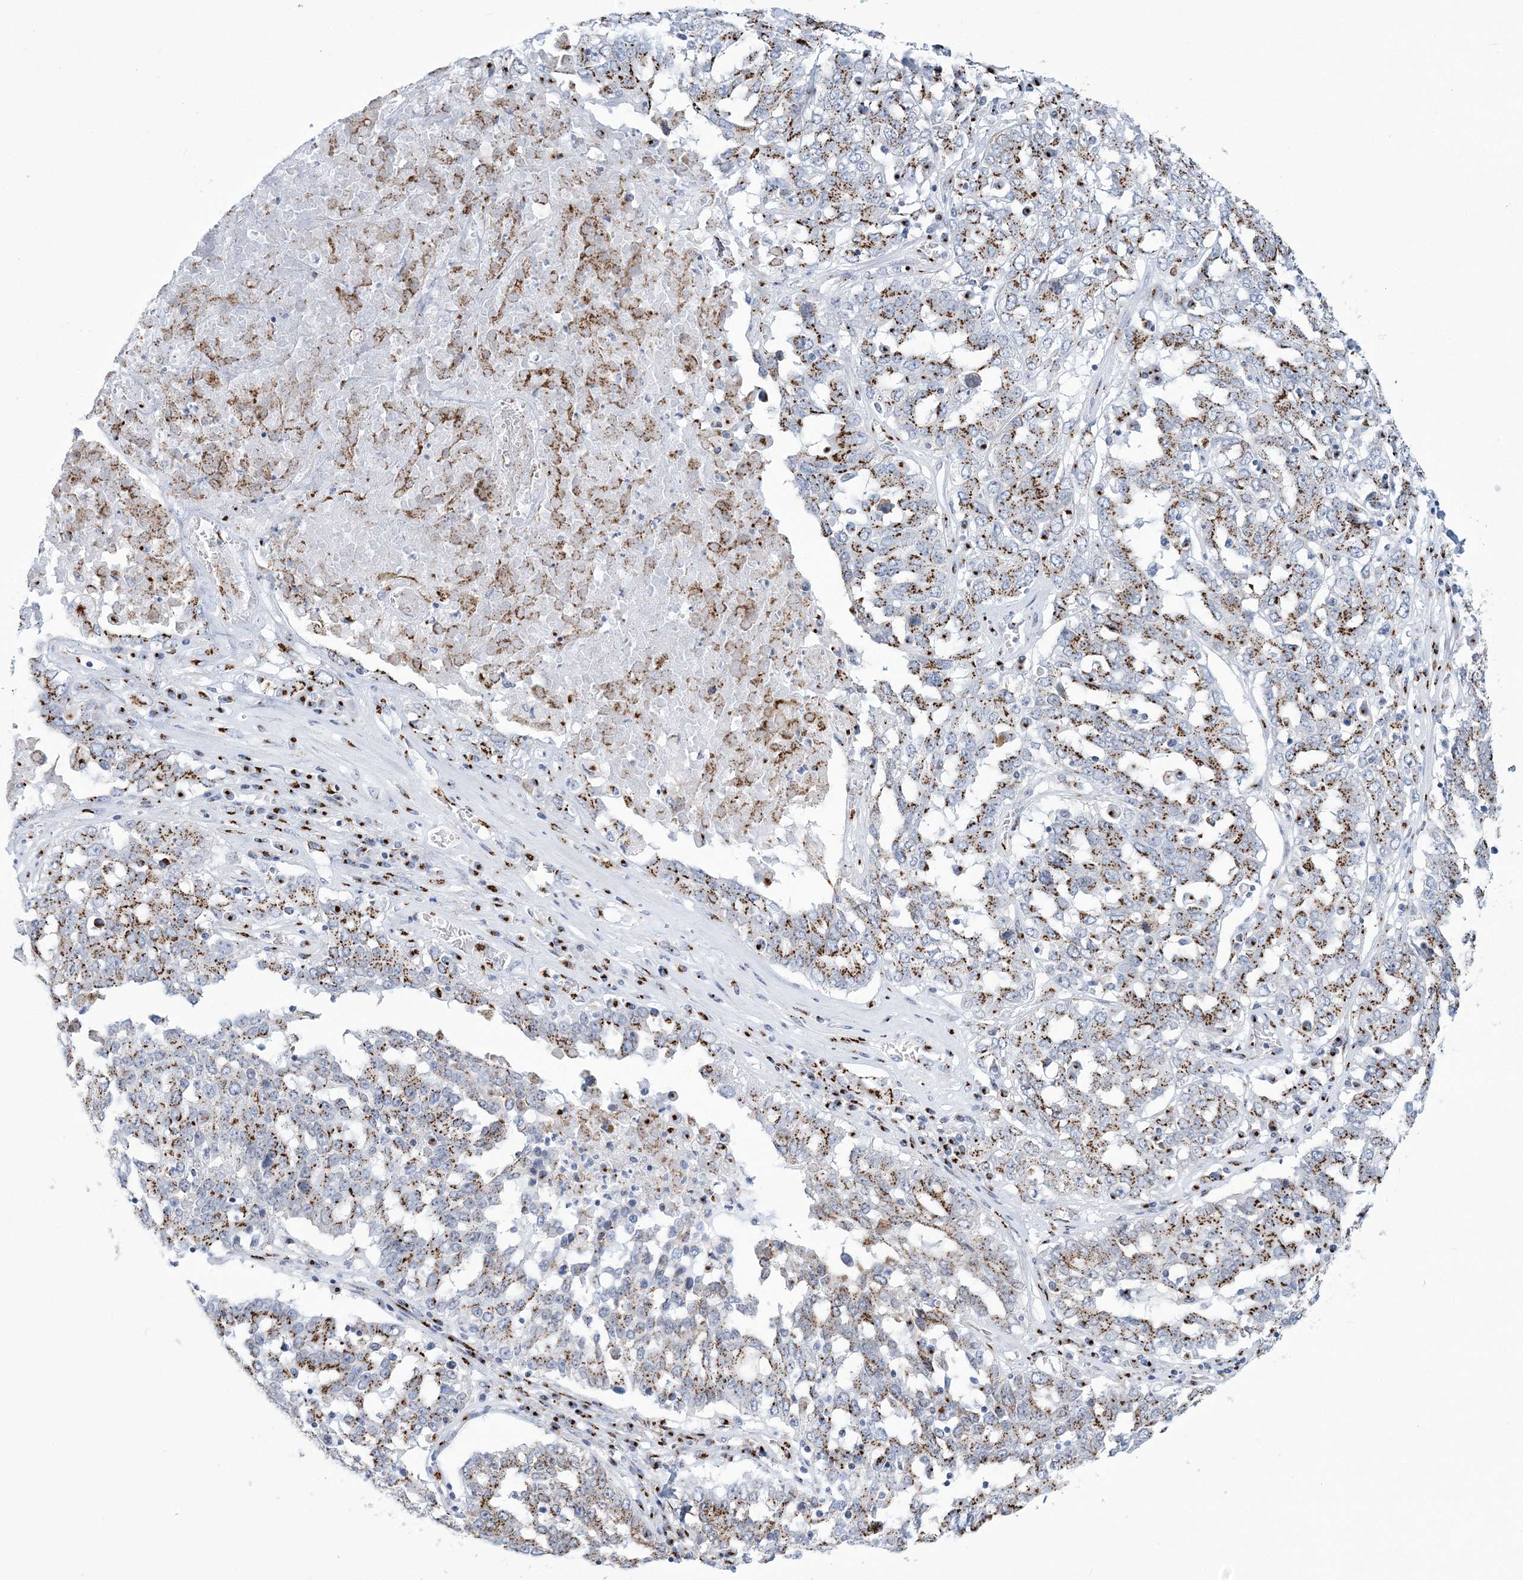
{"staining": {"intensity": "moderate", "quantity": ">75%", "location": "cytoplasmic/membranous"}, "tissue": "ovarian cancer", "cell_type": "Tumor cells", "image_type": "cancer", "snomed": [{"axis": "morphology", "description": "Carcinoma, endometroid"}, {"axis": "topography", "description": "Ovary"}], "caption": "Immunohistochemistry (IHC) (DAB) staining of endometroid carcinoma (ovarian) exhibits moderate cytoplasmic/membranous protein staining in approximately >75% of tumor cells.", "gene": "SLX9", "patient": {"sex": "female", "age": 62}}